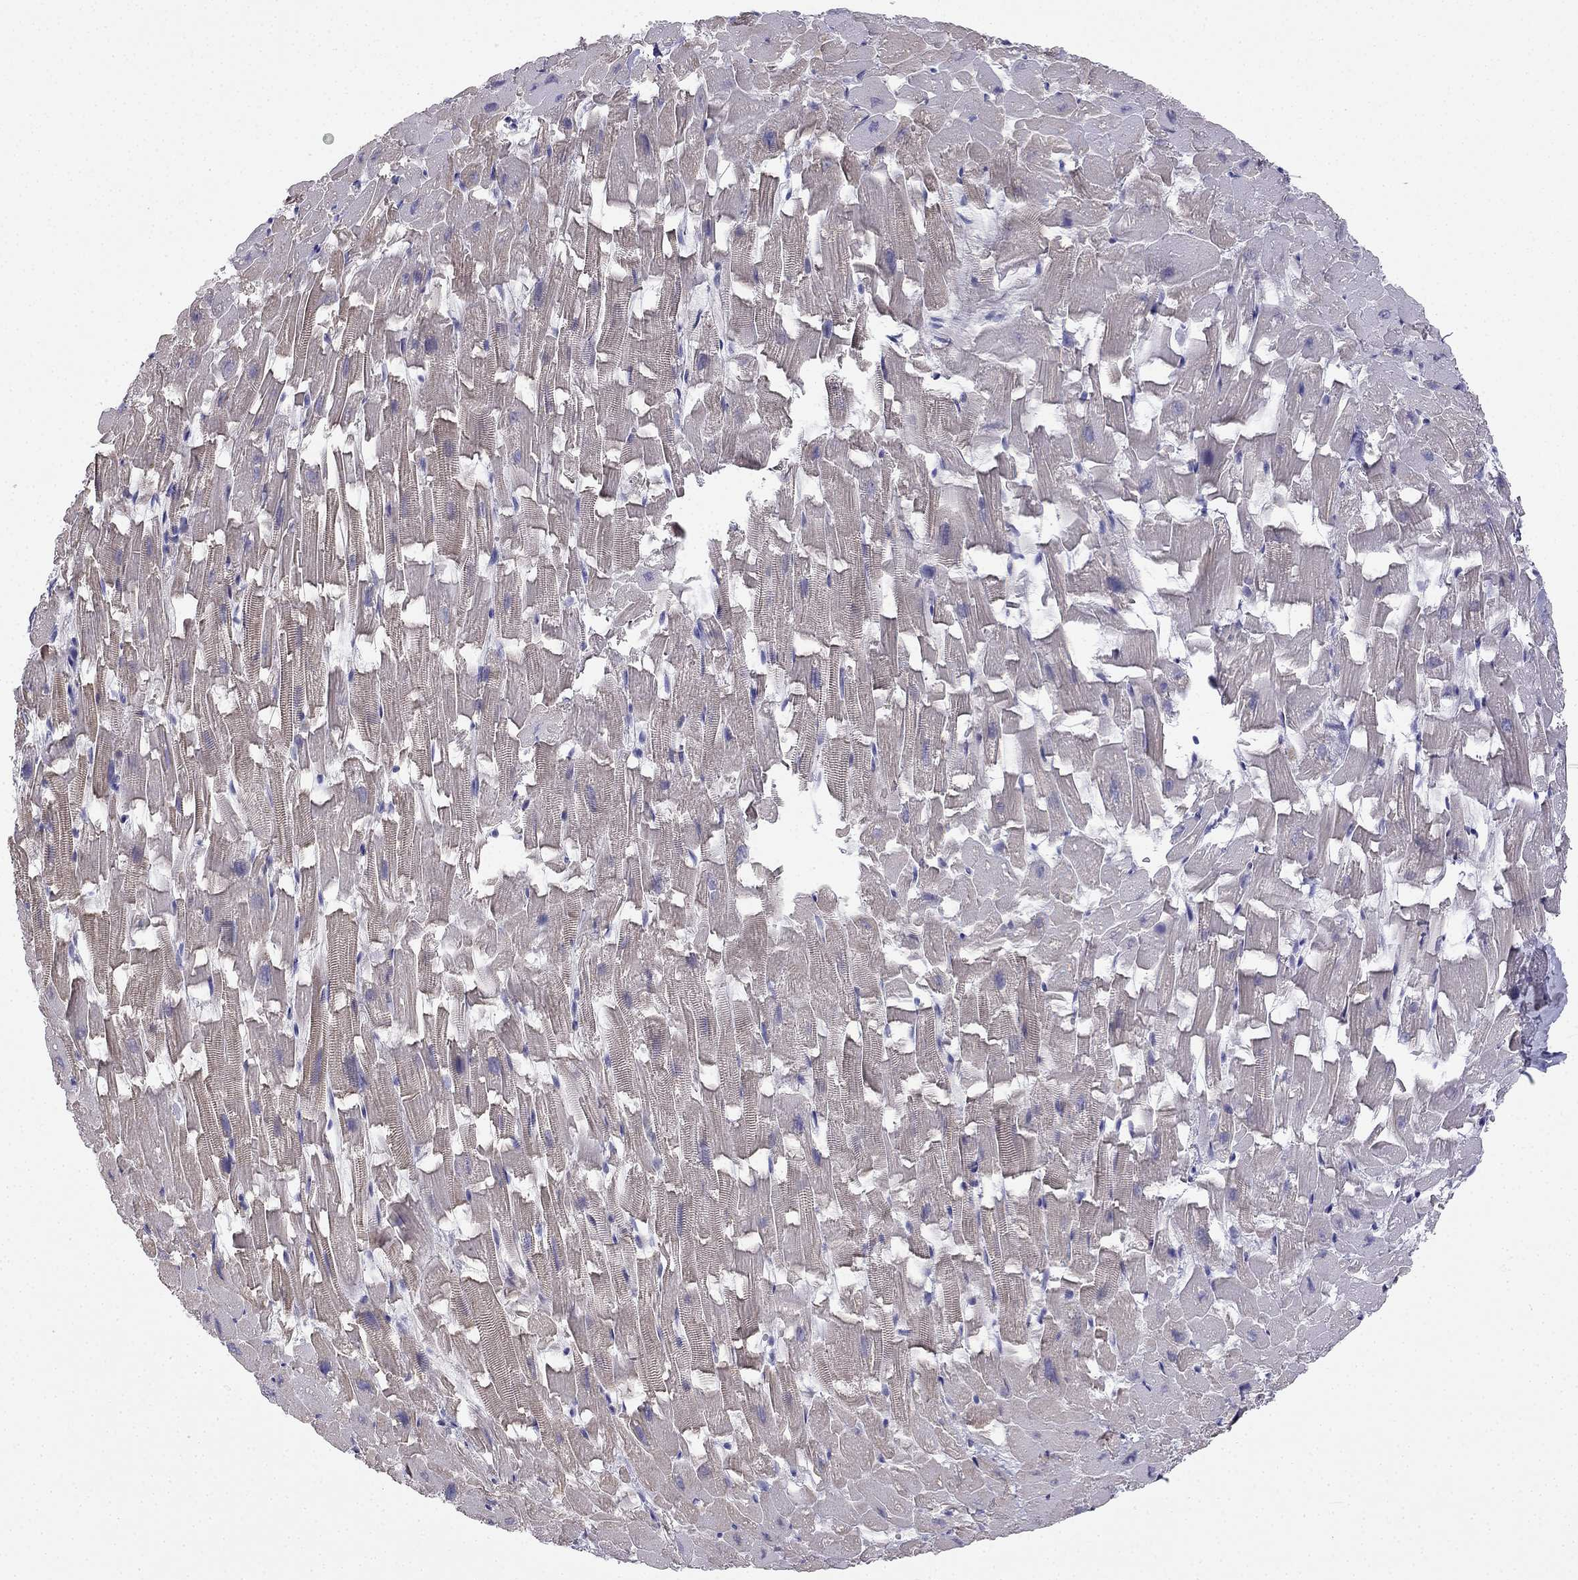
{"staining": {"intensity": "negative", "quantity": "none", "location": "none"}, "tissue": "heart muscle", "cell_type": "Cardiomyocytes", "image_type": "normal", "snomed": [{"axis": "morphology", "description": "Normal tissue, NOS"}, {"axis": "topography", "description": "Heart"}], "caption": "DAB (3,3'-diaminobenzidine) immunohistochemical staining of benign human heart muscle reveals no significant expression in cardiomyocytes. The staining was performed using DAB to visualize the protein expression in brown, while the nuclei were stained in blue with hematoxylin (Magnification: 20x).", "gene": "C16orf89", "patient": {"sex": "female", "age": 64}}